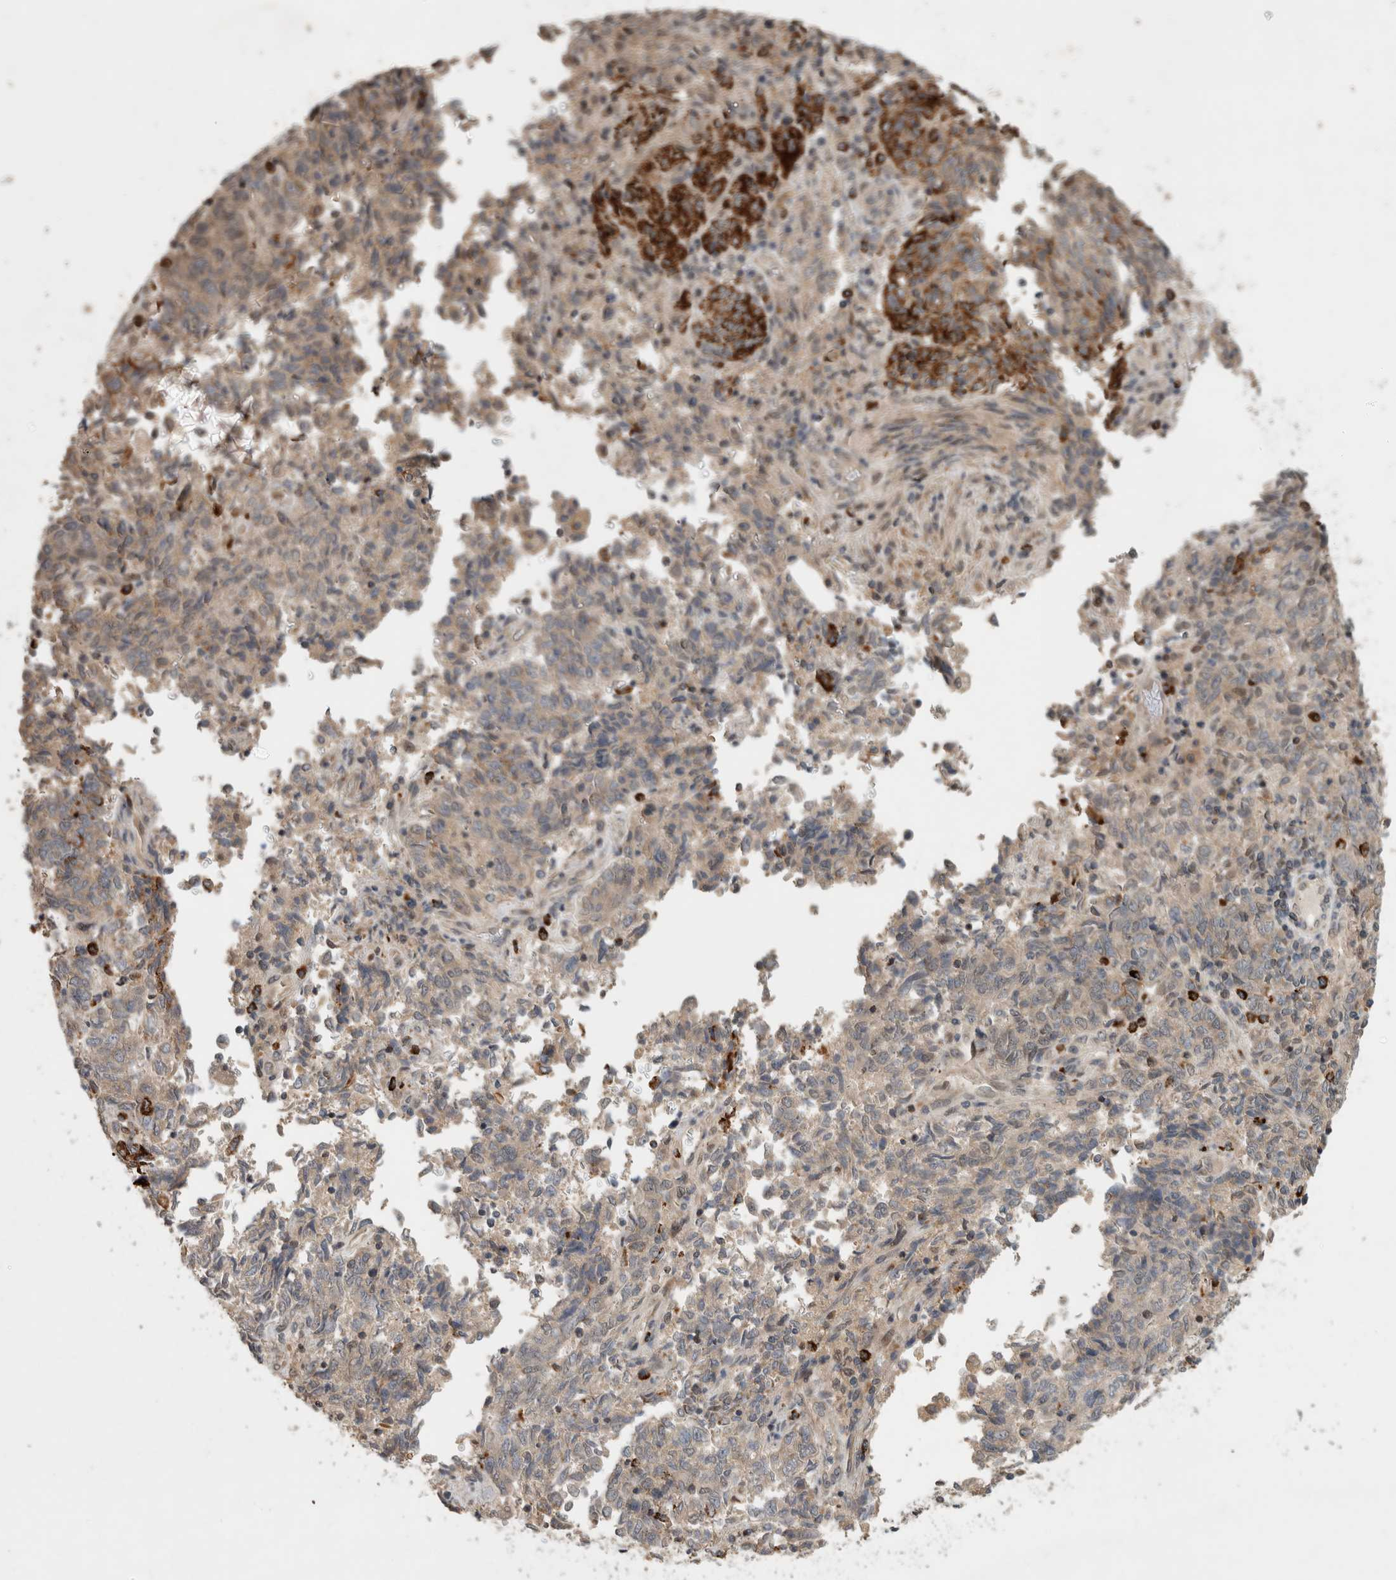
{"staining": {"intensity": "strong", "quantity": "<25%", "location": "cytoplasmic/membranous"}, "tissue": "endometrial cancer", "cell_type": "Tumor cells", "image_type": "cancer", "snomed": [{"axis": "morphology", "description": "Adenocarcinoma, NOS"}, {"axis": "topography", "description": "Endometrium"}], "caption": "The image demonstrates immunohistochemical staining of adenocarcinoma (endometrial). There is strong cytoplasmic/membranous staining is present in about <25% of tumor cells.", "gene": "SERAC1", "patient": {"sex": "female", "age": 80}}